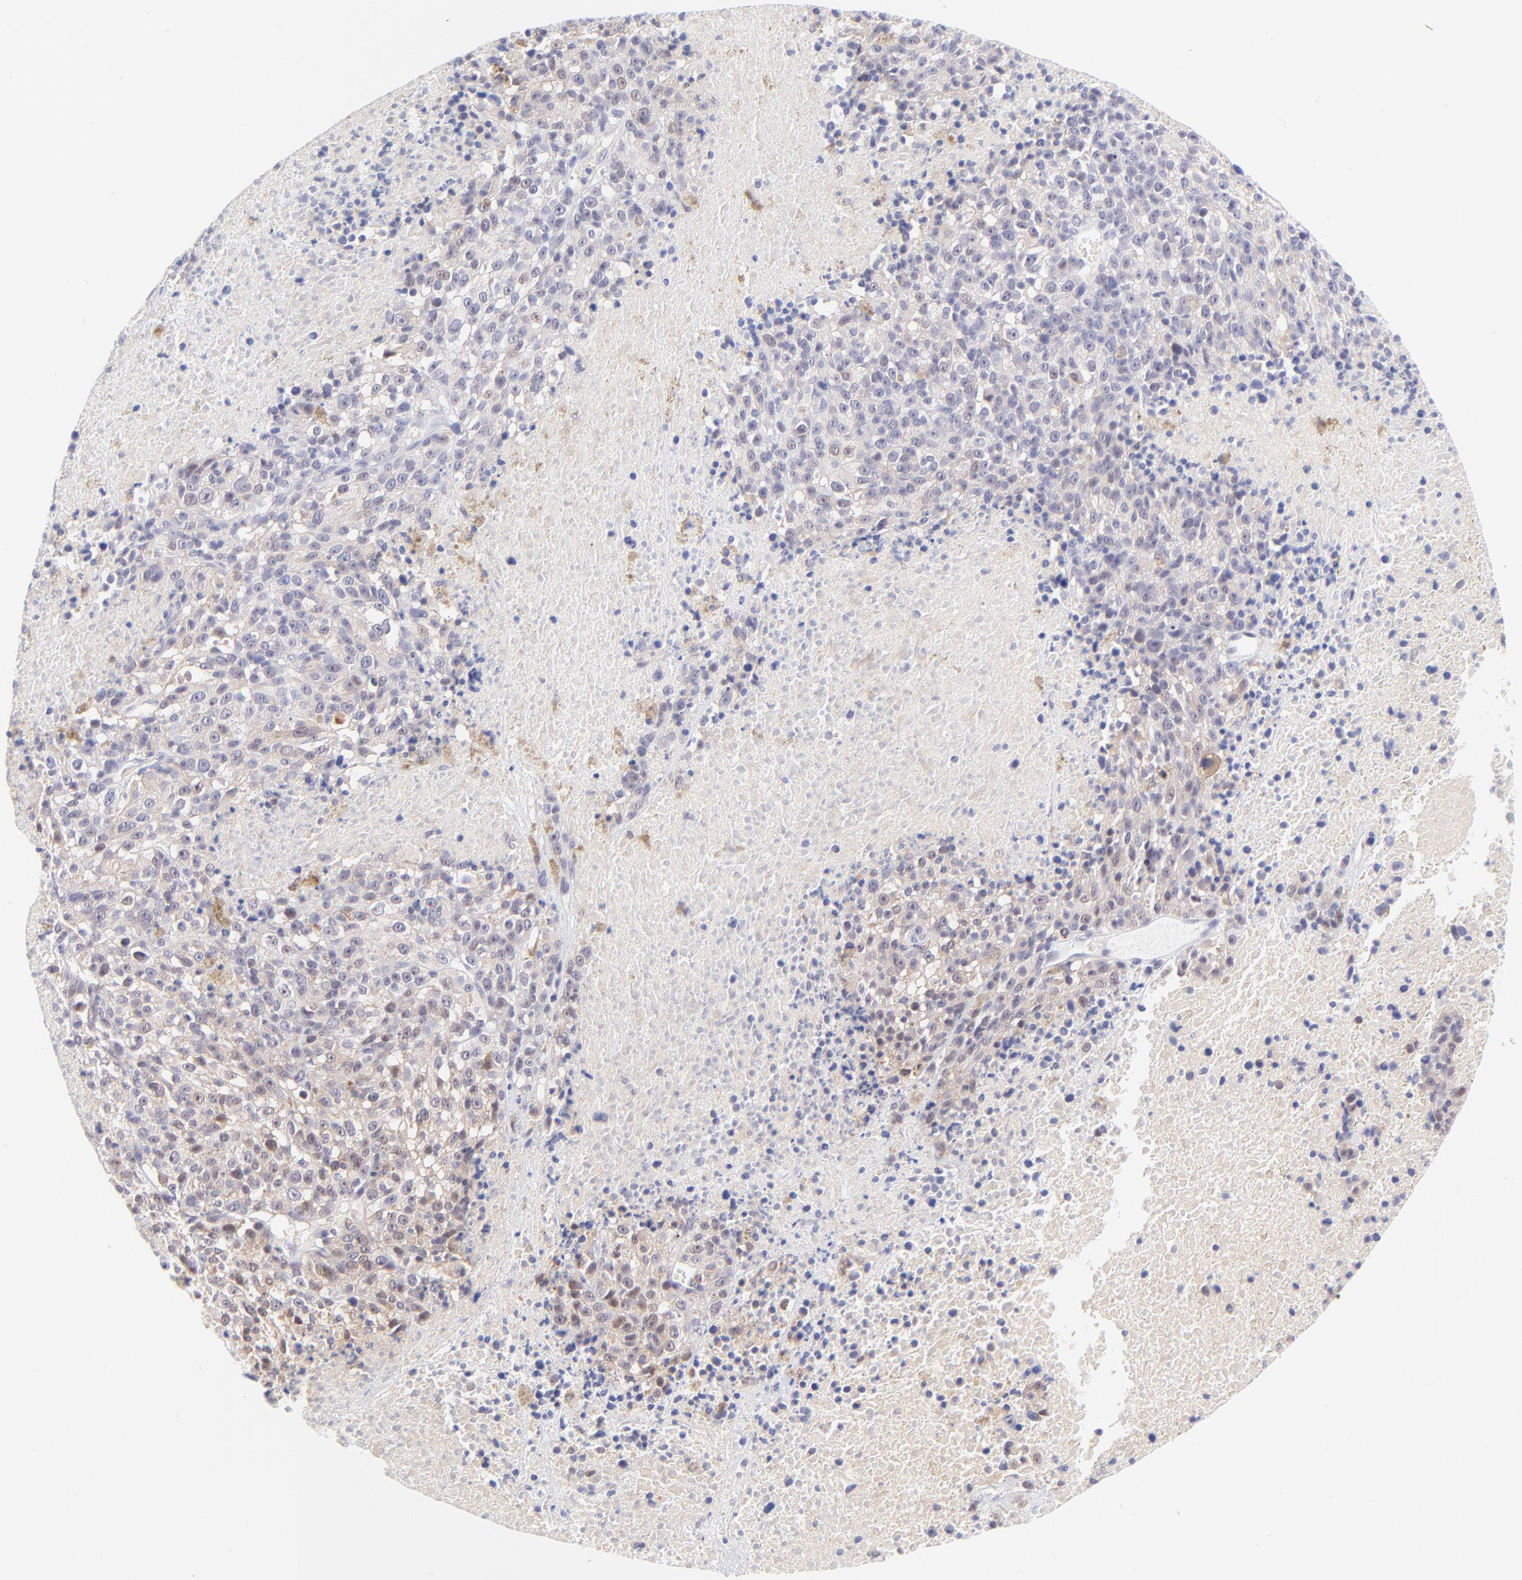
{"staining": {"intensity": "weak", "quantity": "<25%", "location": "nuclear"}, "tissue": "melanoma", "cell_type": "Tumor cells", "image_type": "cancer", "snomed": [{"axis": "morphology", "description": "Malignant melanoma, Metastatic site"}, {"axis": "topography", "description": "Cerebral cortex"}], "caption": "Tumor cells show no significant protein staining in malignant melanoma (metastatic site).", "gene": "PBDC1", "patient": {"sex": "female", "age": 52}}